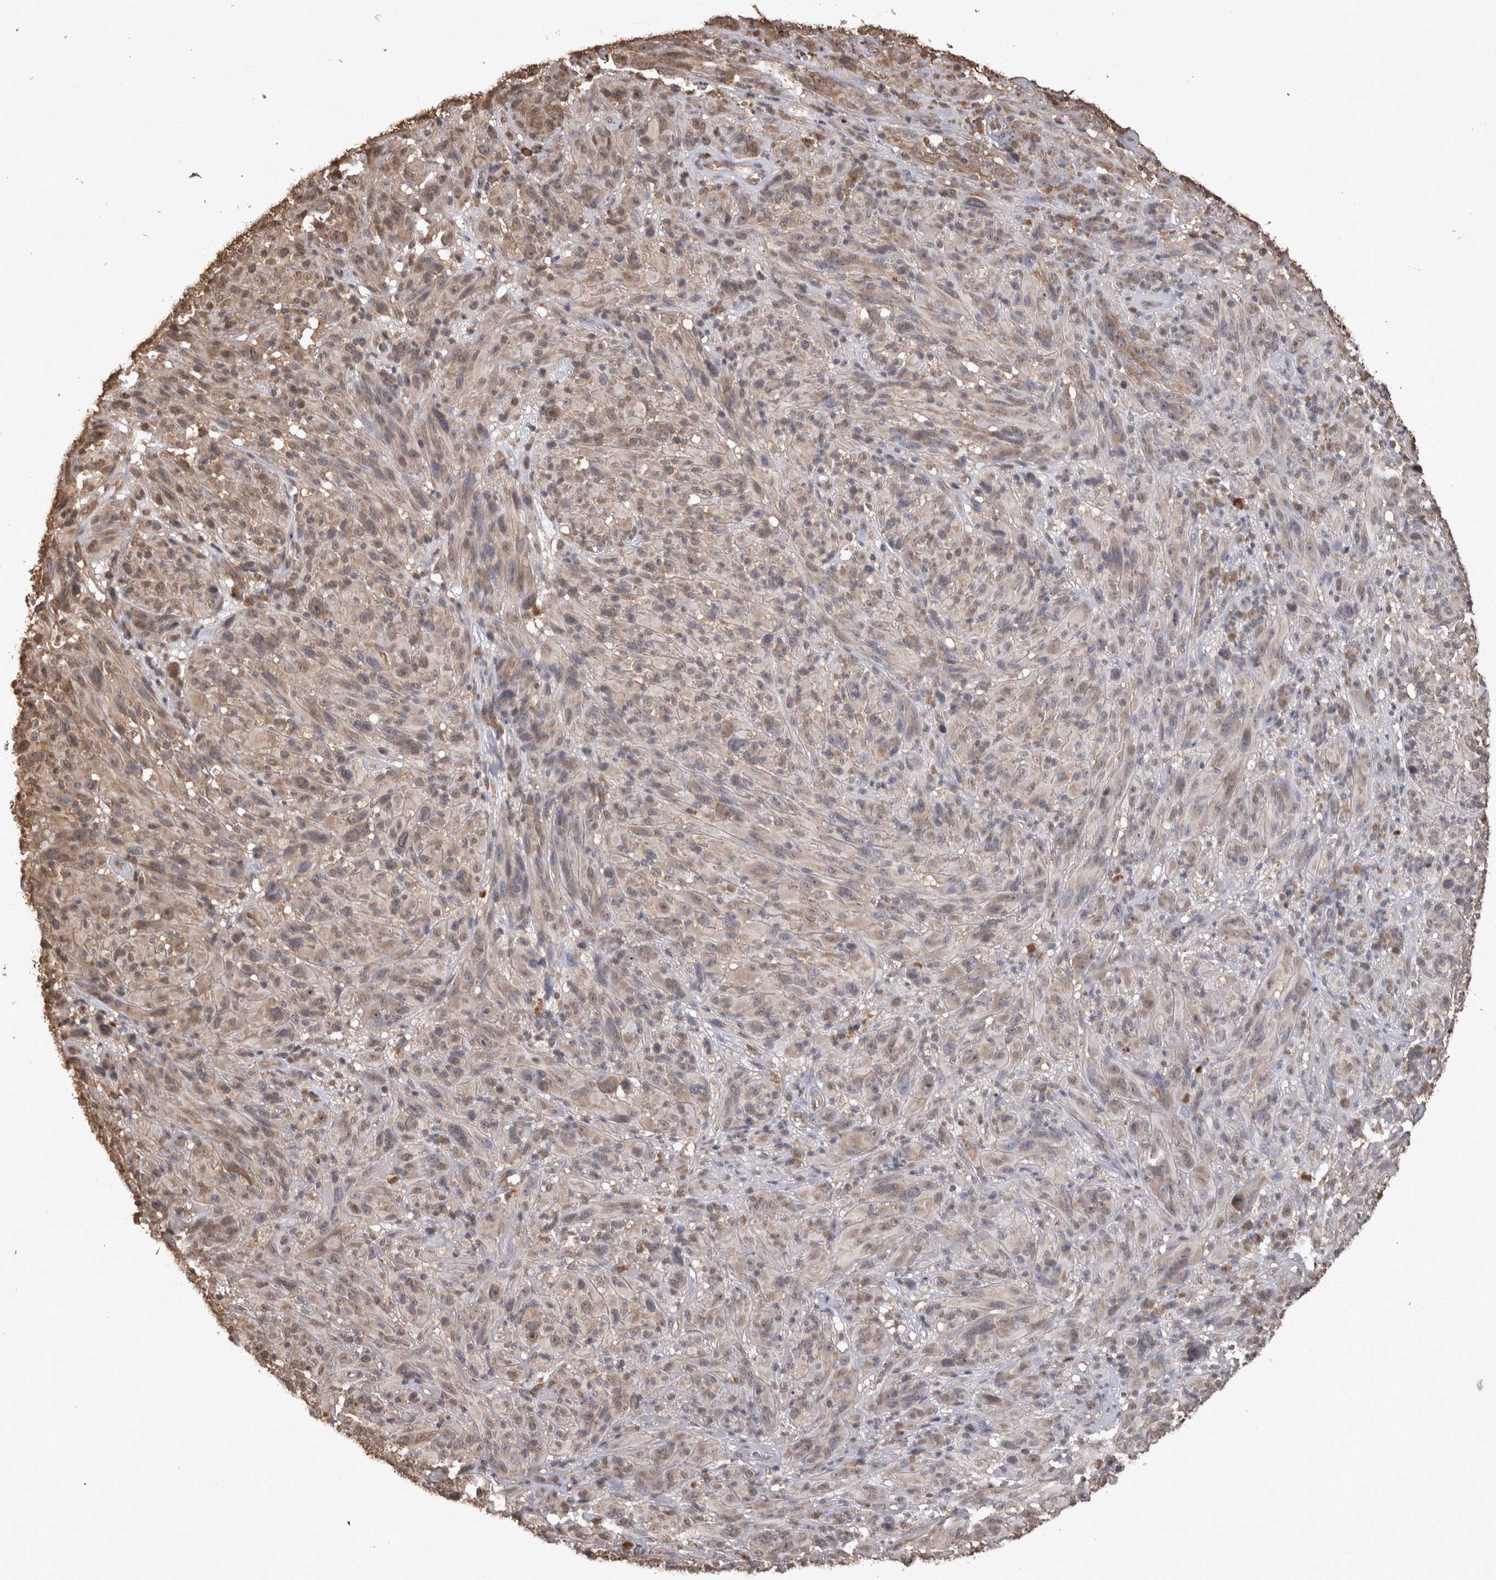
{"staining": {"intensity": "weak", "quantity": "<25%", "location": "cytoplasmic/membranous"}, "tissue": "melanoma", "cell_type": "Tumor cells", "image_type": "cancer", "snomed": [{"axis": "morphology", "description": "Malignant melanoma, NOS"}, {"axis": "topography", "description": "Skin of head"}], "caption": "A micrograph of malignant melanoma stained for a protein demonstrates no brown staining in tumor cells.", "gene": "SOCS5", "patient": {"sex": "male", "age": 96}}